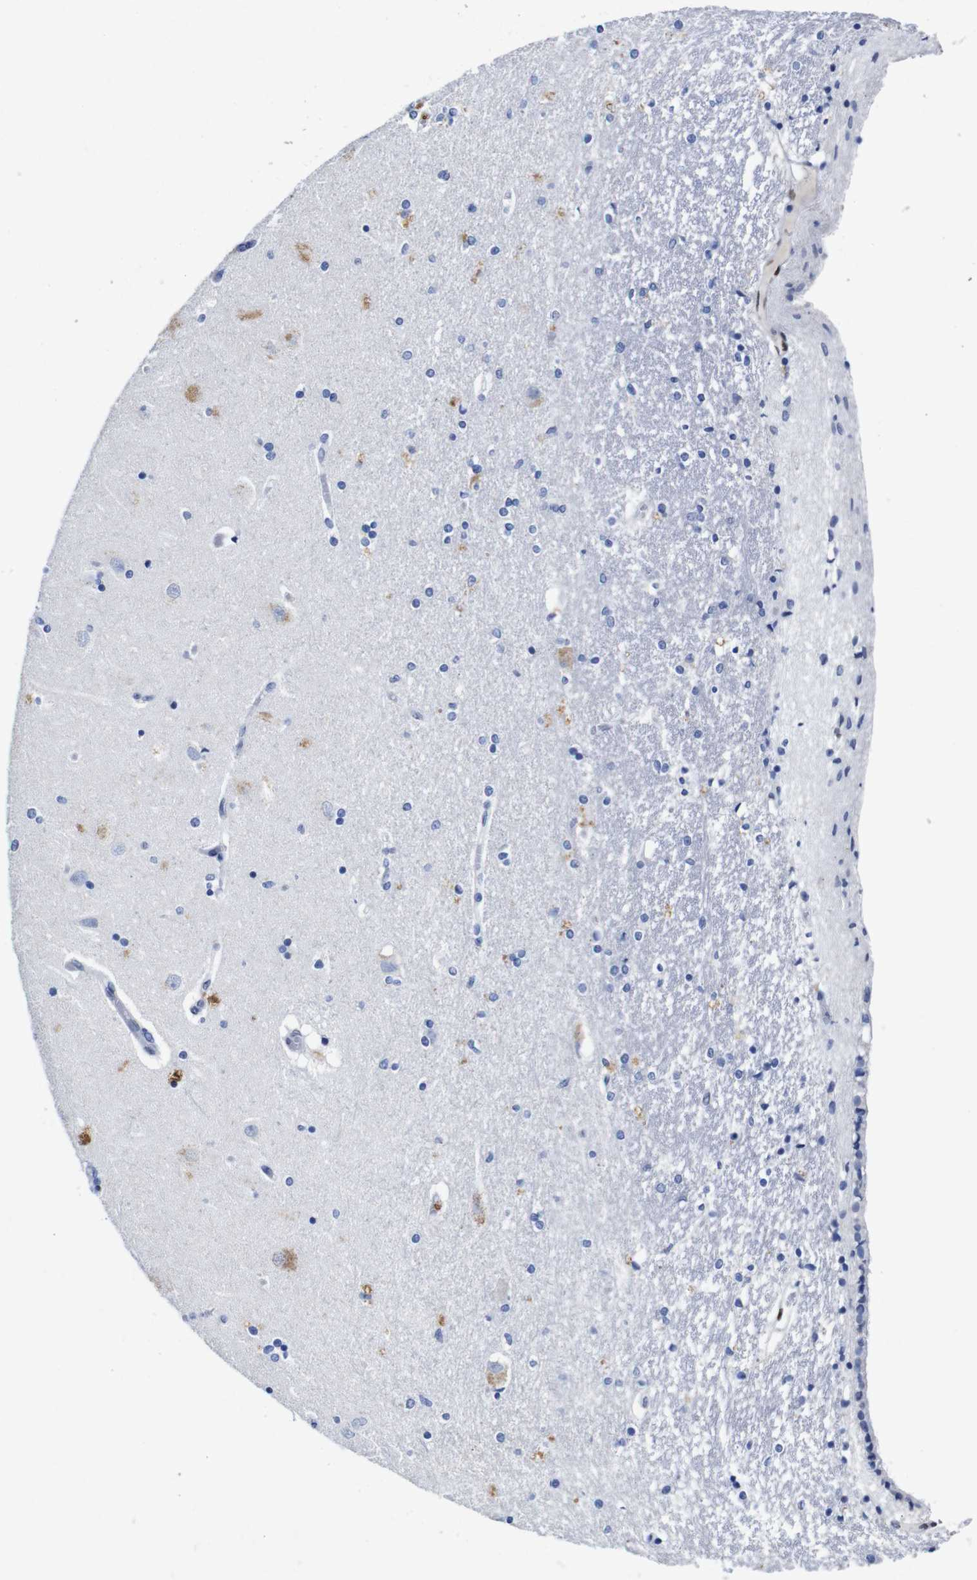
{"staining": {"intensity": "negative", "quantity": "none", "location": "none"}, "tissue": "hippocampus", "cell_type": "Glial cells", "image_type": "normal", "snomed": [{"axis": "morphology", "description": "Normal tissue, NOS"}, {"axis": "topography", "description": "Hippocampus"}], "caption": "Protein analysis of normal hippocampus reveals no significant expression in glial cells. The staining is performed using DAB brown chromogen with nuclei counter-stained in using hematoxylin.", "gene": "FOSL2", "patient": {"sex": "female", "age": 54}}